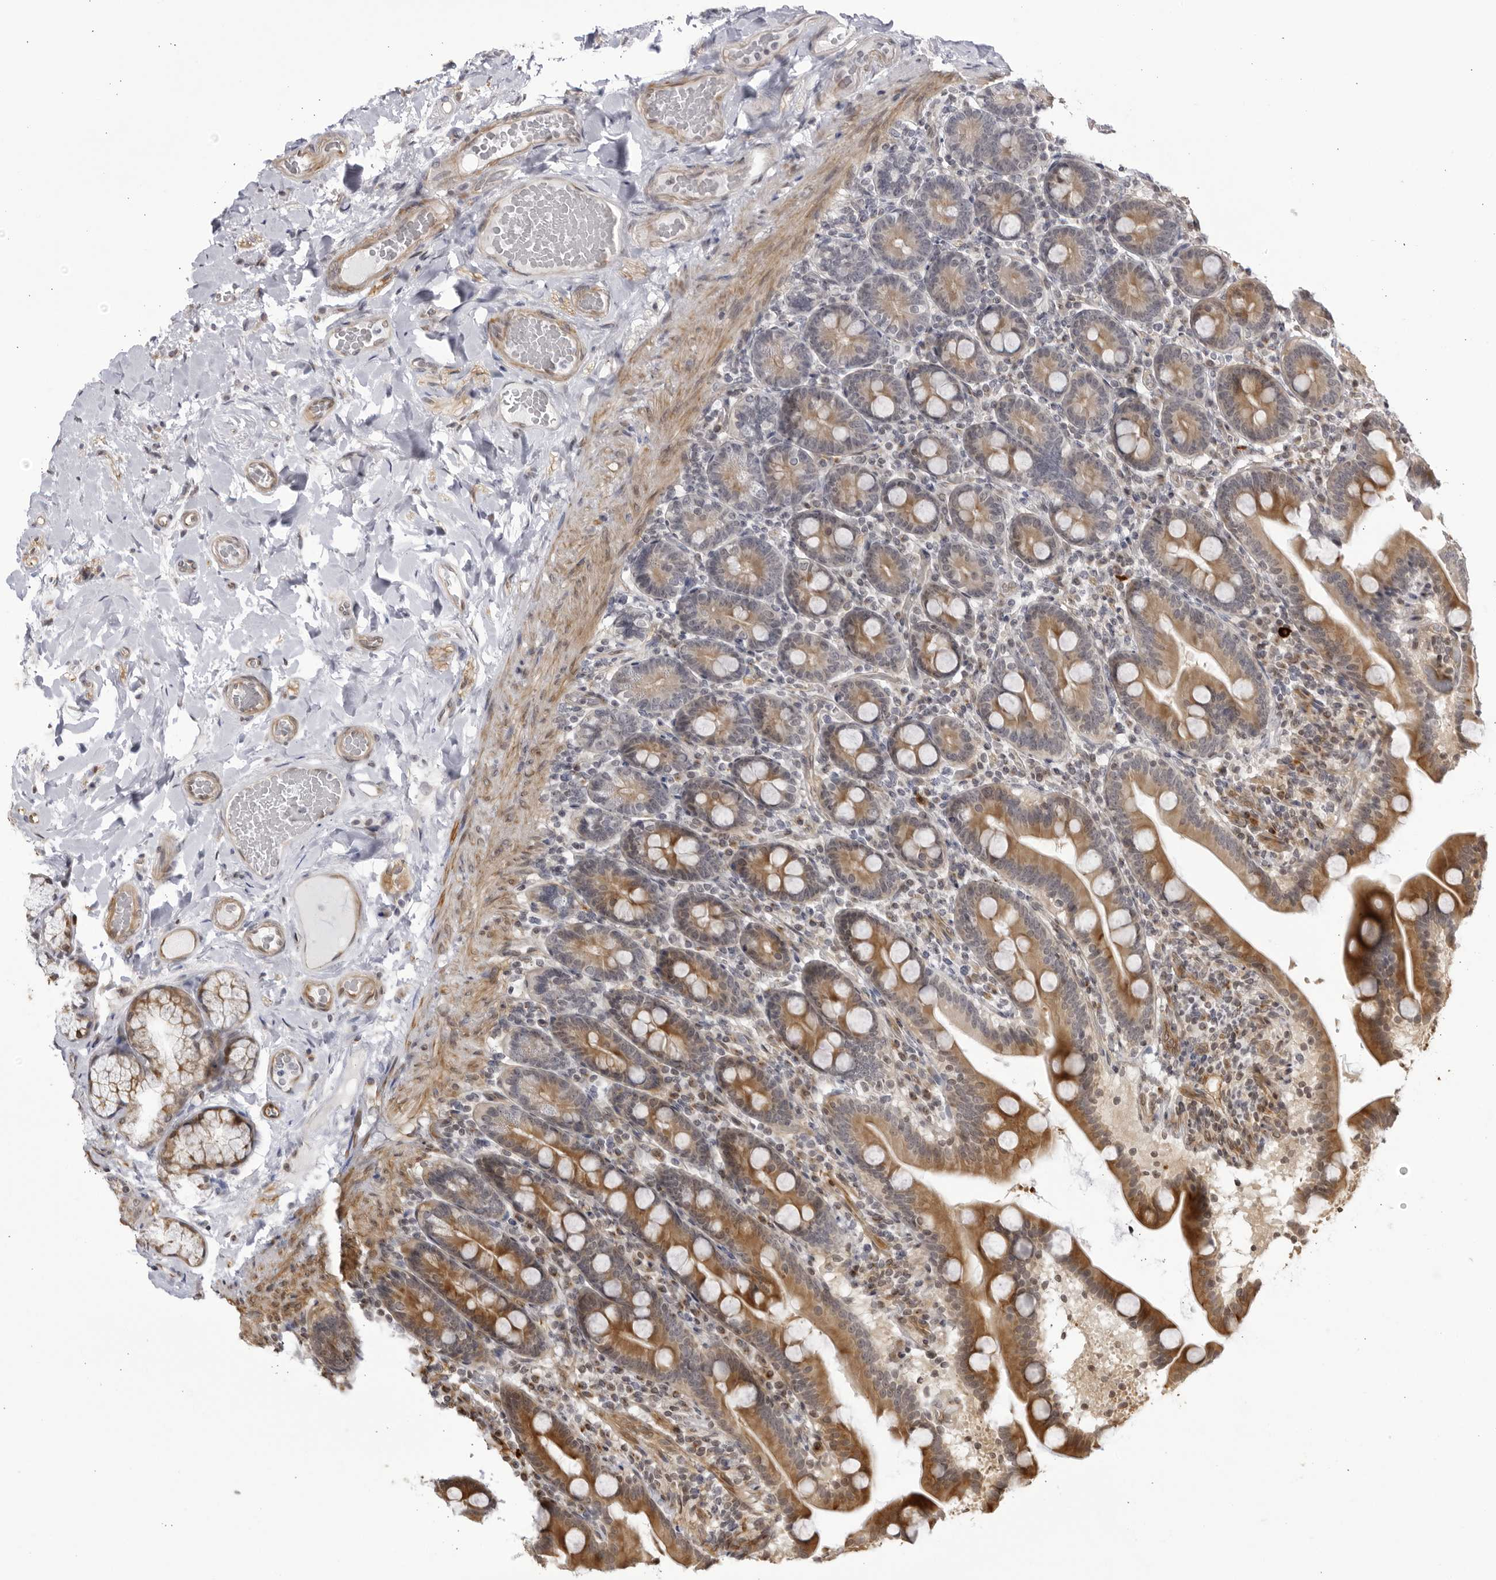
{"staining": {"intensity": "moderate", "quantity": "25%-75%", "location": "cytoplasmic/membranous"}, "tissue": "duodenum", "cell_type": "Glandular cells", "image_type": "normal", "snomed": [{"axis": "morphology", "description": "Normal tissue, NOS"}, {"axis": "topography", "description": "Duodenum"}], "caption": "High-magnification brightfield microscopy of benign duodenum stained with DAB (3,3'-diaminobenzidine) (brown) and counterstained with hematoxylin (blue). glandular cells exhibit moderate cytoplasmic/membranous positivity is identified in about25%-75% of cells.", "gene": "CNBD1", "patient": {"sex": "male", "age": 54}}